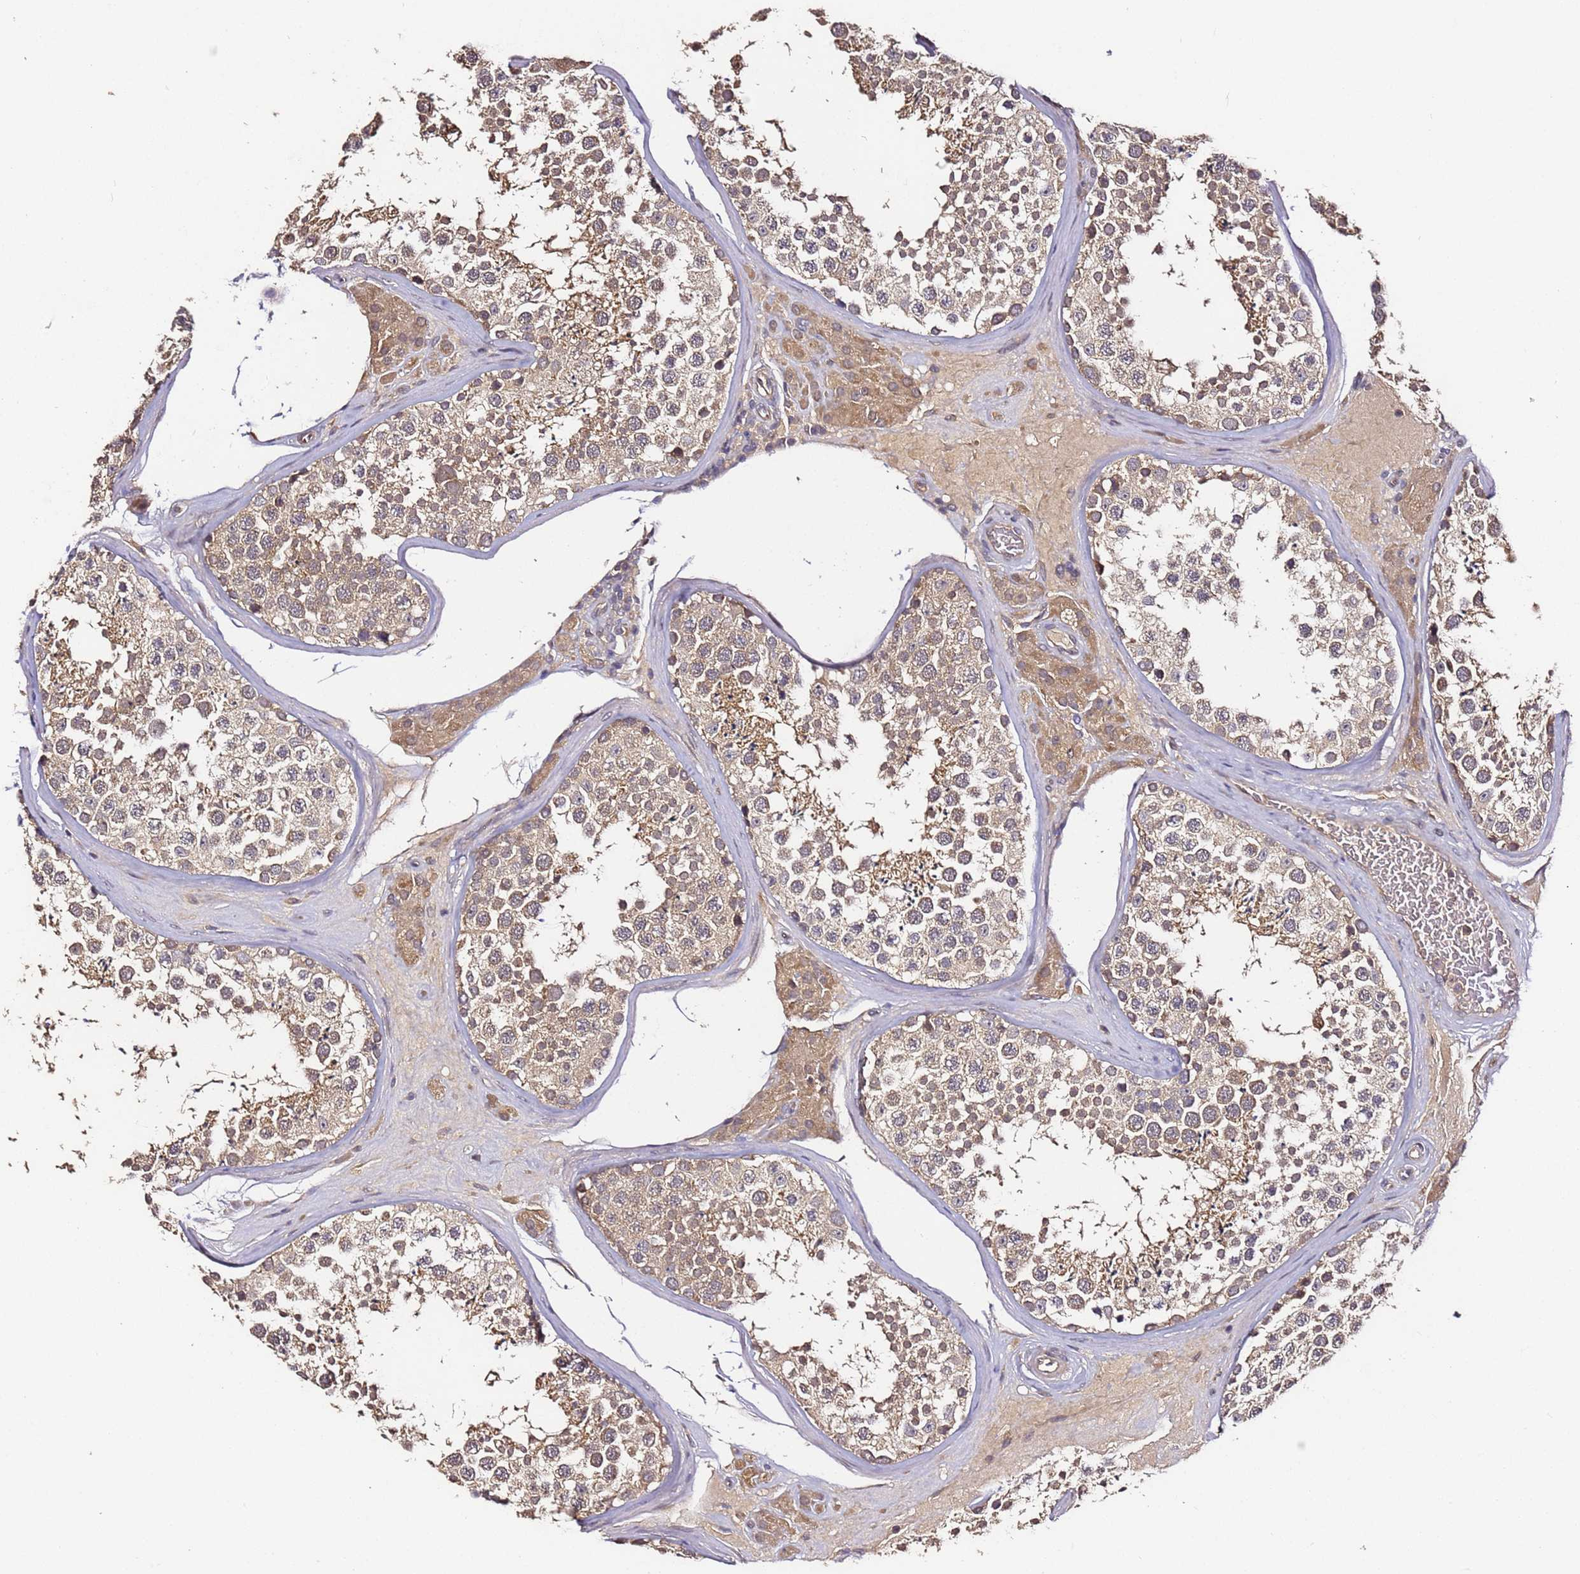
{"staining": {"intensity": "moderate", "quantity": ">75%", "location": "cytoplasmic/membranous"}, "tissue": "testis", "cell_type": "Cells in seminiferous ducts", "image_type": "normal", "snomed": [{"axis": "morphology", "description": "Normal tissue, NOS"}, {"axis": "topography", "description": "Testis"}], "caption": "Testis stained with a brown dye reveals moderate cytoplasmic/membranous positive positivity in approximately >75% of cells in seminiferous ducts.", "gene": "C6orf136", "patient": {"sex": "male", "age": 46}}